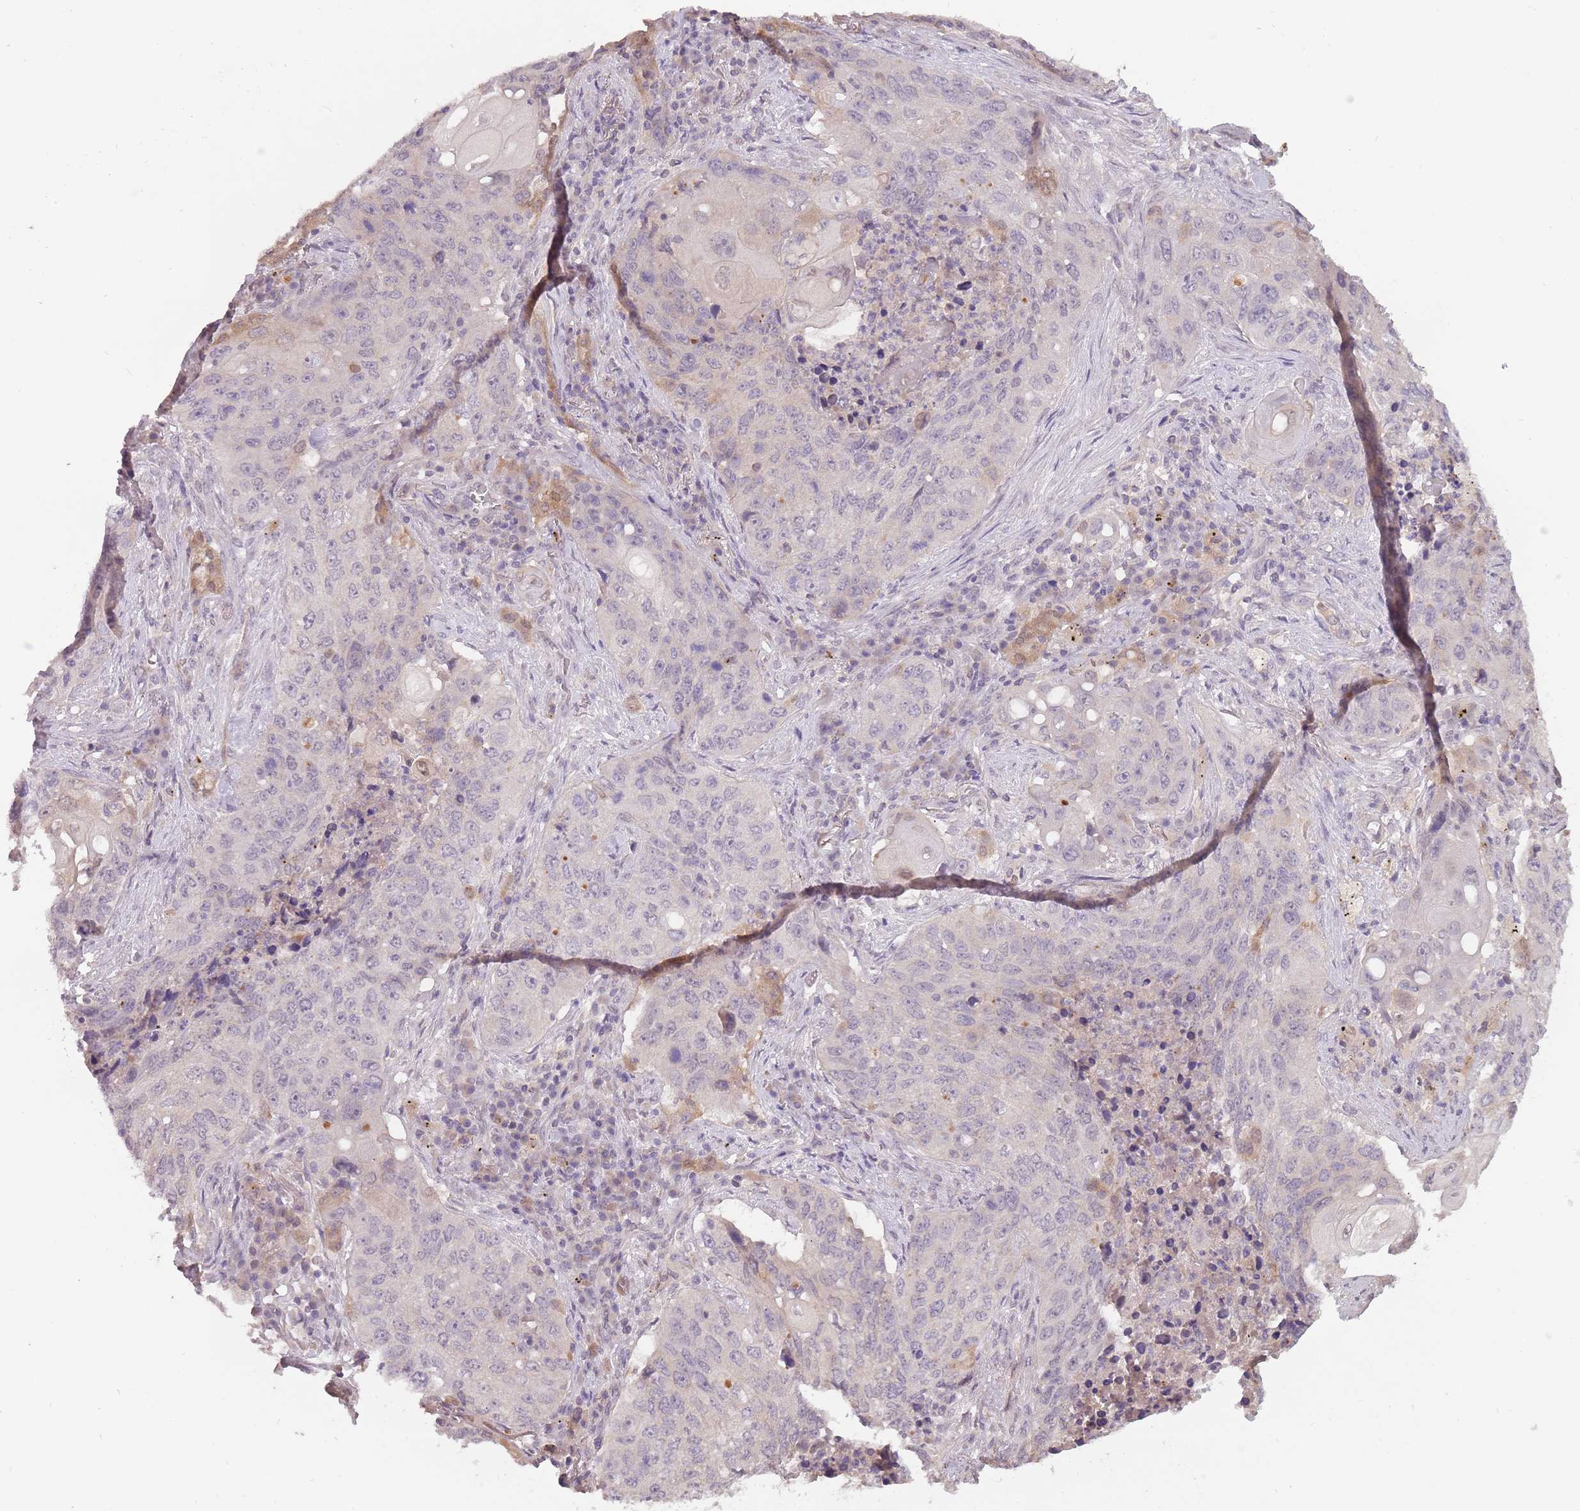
{"staining": {"intensity": "negative", "quantity": "none", "location": "none"}, "tissue": "lung cancer", "cell_type": "Tumor cells", "image_type": "cancer", "snomed": [{"axis": "morphology", "description": "Squamous cell carcinoma, NOS"}, {"axis": "topography", "description": "Lung"}], "caption": "Human lung cancer (squamous cell carcinoma) stained for a protein using immunohistochemistry (IHC) reveals no staining in tumor cells.", "gene": "LRATD2", "patient": {"sex": "female", "age": 63}}